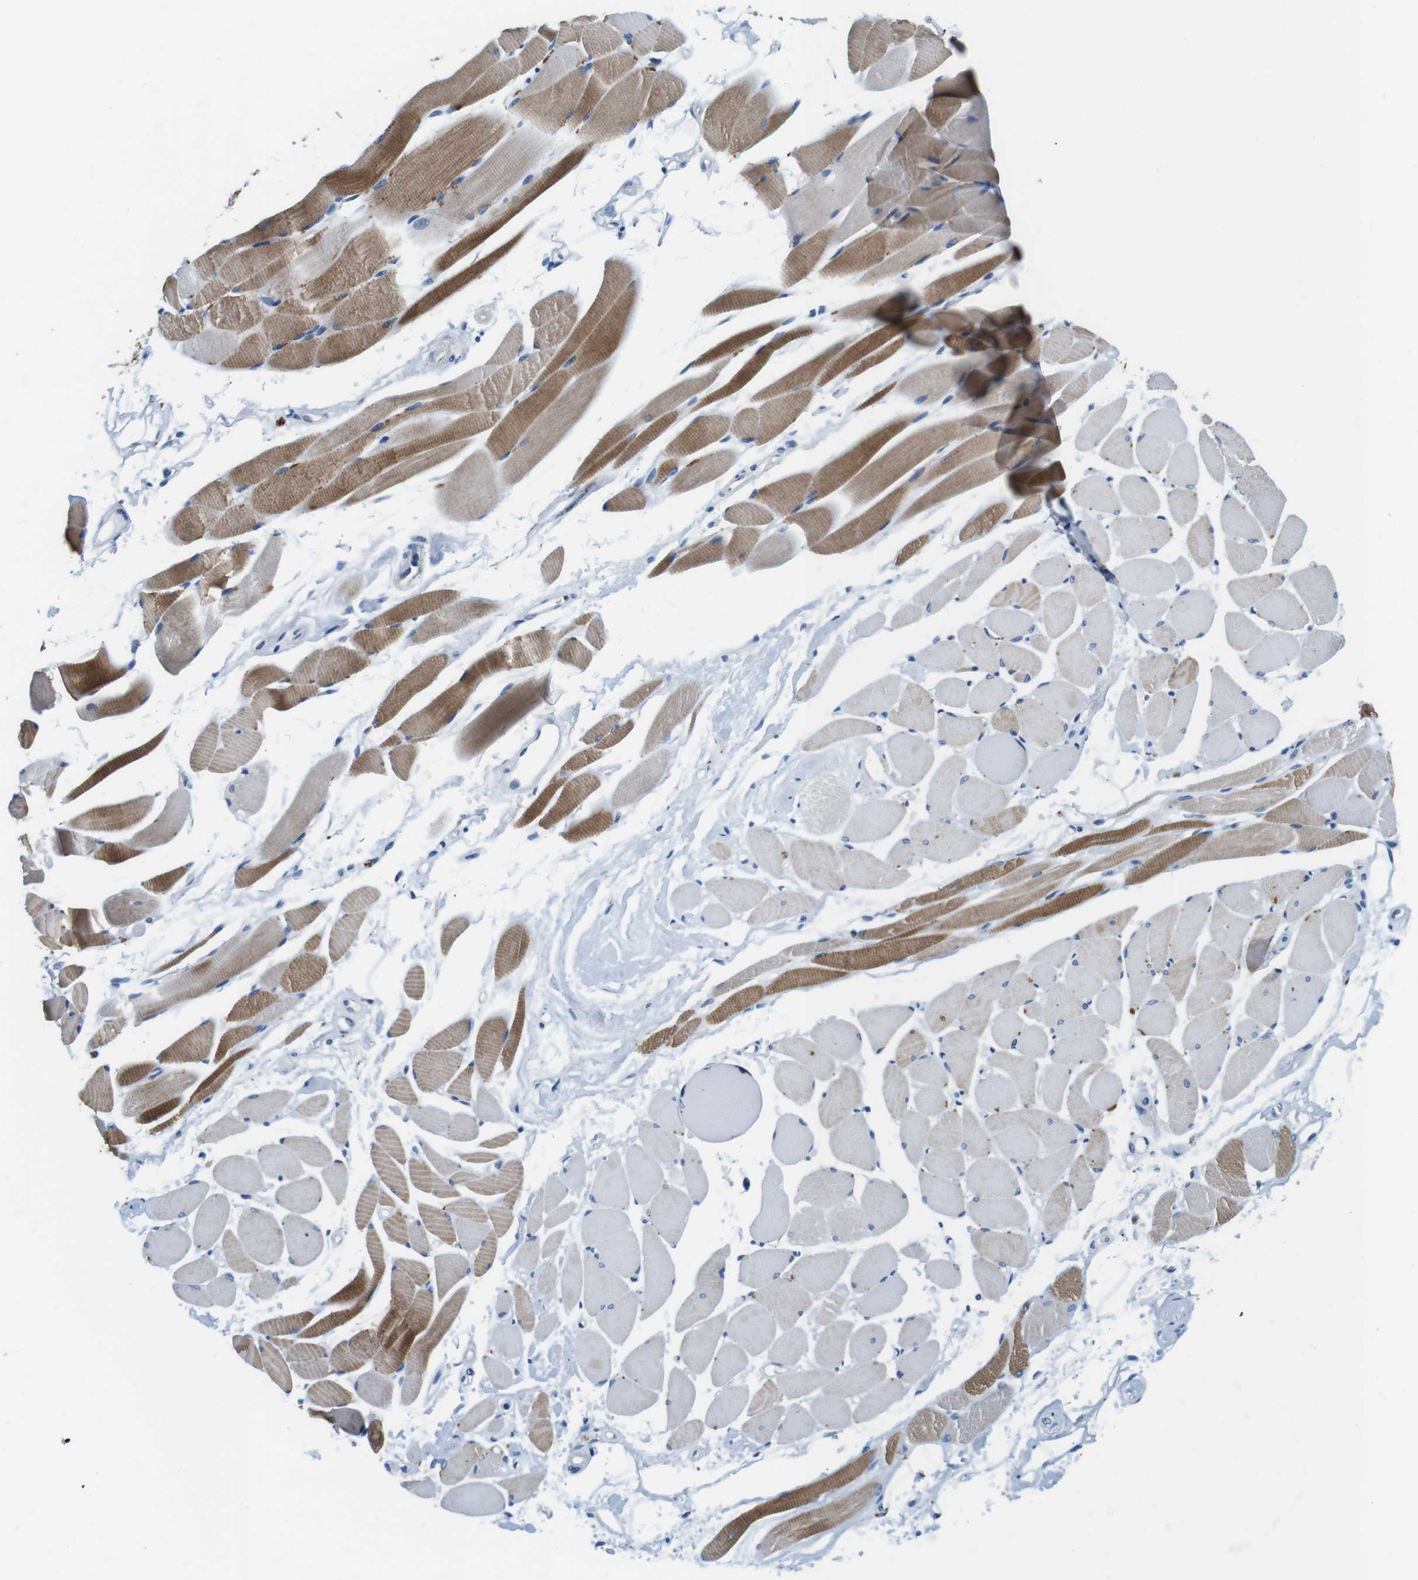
{"staining": {"intensity": "strong", "quantity": "25%-75%", "location": "cytoplasmic/membranous"}, "tissue": "skeletal muscle", "cell_type": "Myocytes", "image_type": "normal", "snomed": [{"axis": "morphology", "description": "Normal tissue, NOS"}, {"axis": "topography", "description": "Skeletal muscle"}, {"axis": "topography", "description": "Peripheral nerve tissue"}], "caption": "Brown immunohistochemical staining in normal skeletal muscle exhibits strong cytoplasmic/membranous positivity in about 25%-75% of myocytes.", "gene": "DENND4C", "patient": {"sex": "female", "age": 84}}